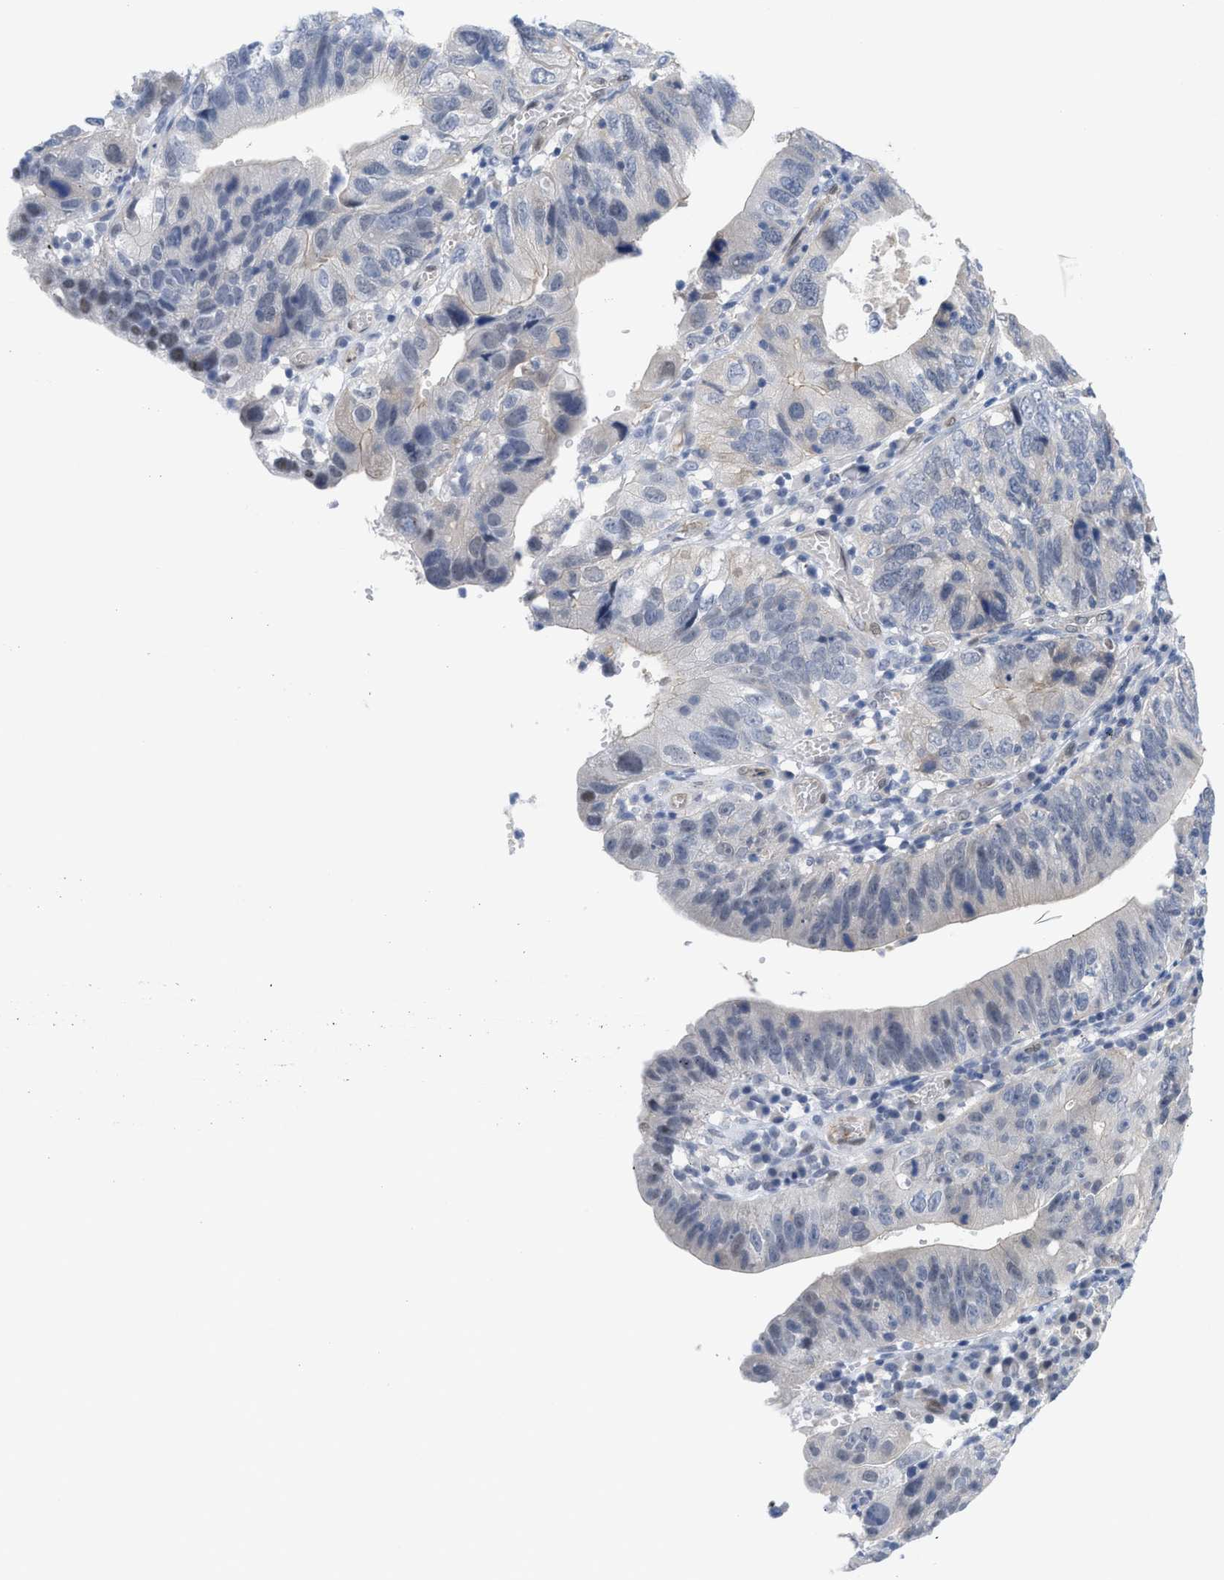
{"staining": {"intensity": "negative", "quantity": "none", "location": "none"}, "tissue": "stomach cancer", "cell_type": "Tumor cells", "image_type": "cancer", "snomed": [{"axis": "morphology", "description": "Adenocarcinoma, NOS"}, {"axis": "topography", "description": "Stomach"}], "caption": "IHC of stomach cancer (adenocarcinoma) shows no positivity in tumor cells.", "gene": "LDAF1", "patient": {"sex": "male", "age": 59}}